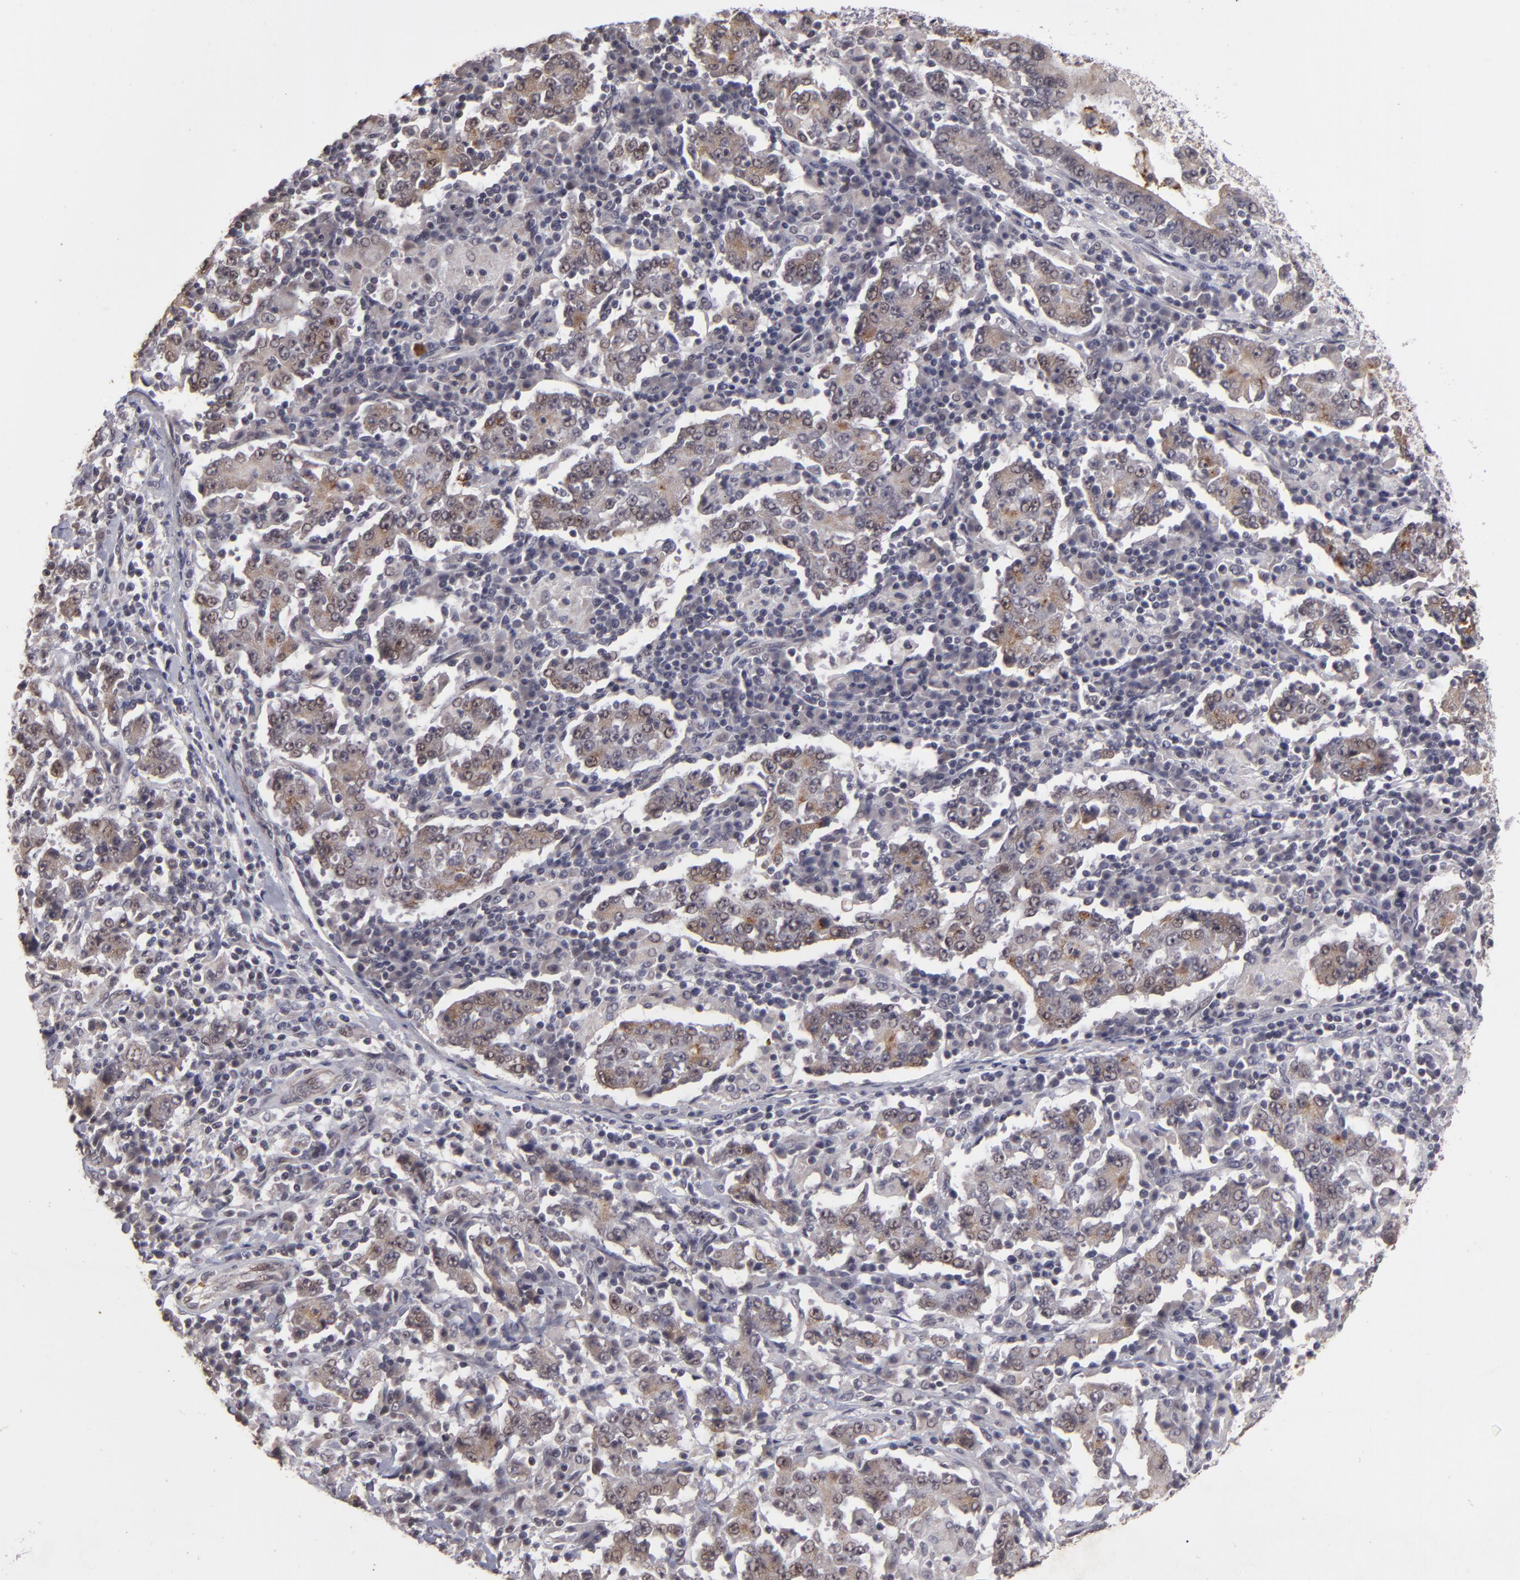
{"staining": {"intensity": "negative", "quantity": "none", "location": "none"}, "tissue": "stomach cancer", "cell_type": "Tumor cells", "image_type": "cancer", "snomed": [{"axis": "morphology", "description": "Normal tissue, NOS"}, {"axis": "morphology", "description": "Adenocarcinoma, NOS"}, {"axis": "topography", "description": "Stomach, upper"}, {"axis": "topography", "description": "Stomach"}], "caption": "Immunohistochemistry (IHC) of human adenocarcinoma (stomach) shows no expression in tumor cells.", "gene": "DFFA", "patient": {"sex": "male", "age": 59}}